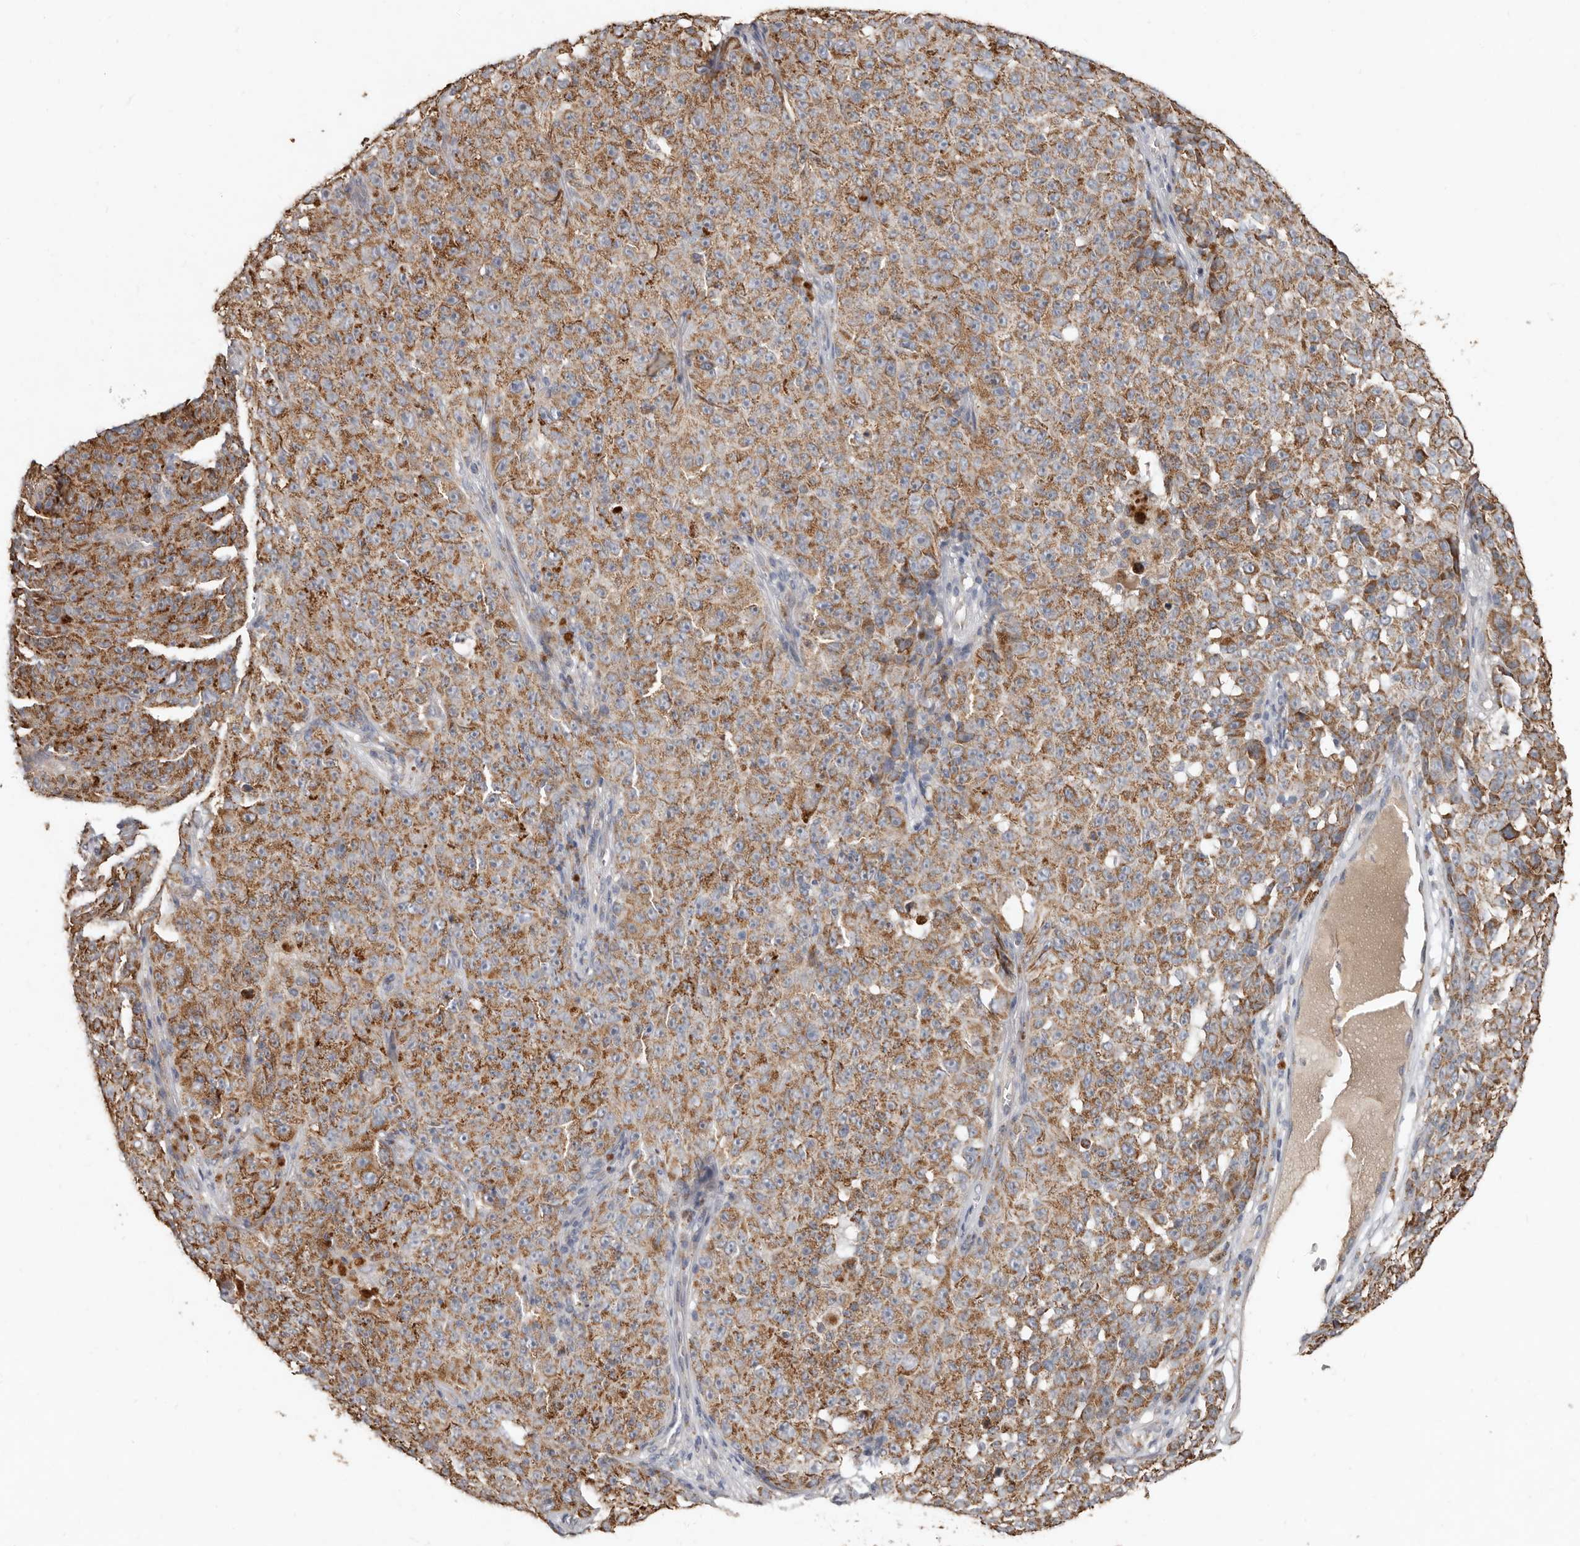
{"staining": {"intensity": "moderate", "quantity": ">75%", "location": "cytoplasmic/membranous"}, "tissue": "melanoma", "cell_type": "Tumor cells", "image_type": "cancer", "snomed": [{"axis": "morphology", "description": "Malignant melanoma, NOS"}, {"axis": "topography", "description": "Skin"}], "caption": "DAB immunohistochemical staining of human malignant melanoma exhibits moderate cytoplasmic/membranous protein staining in about >75% of tumor cells.", "gene": "KIF26B", "patient": {"sex": "female", "age": 82}}